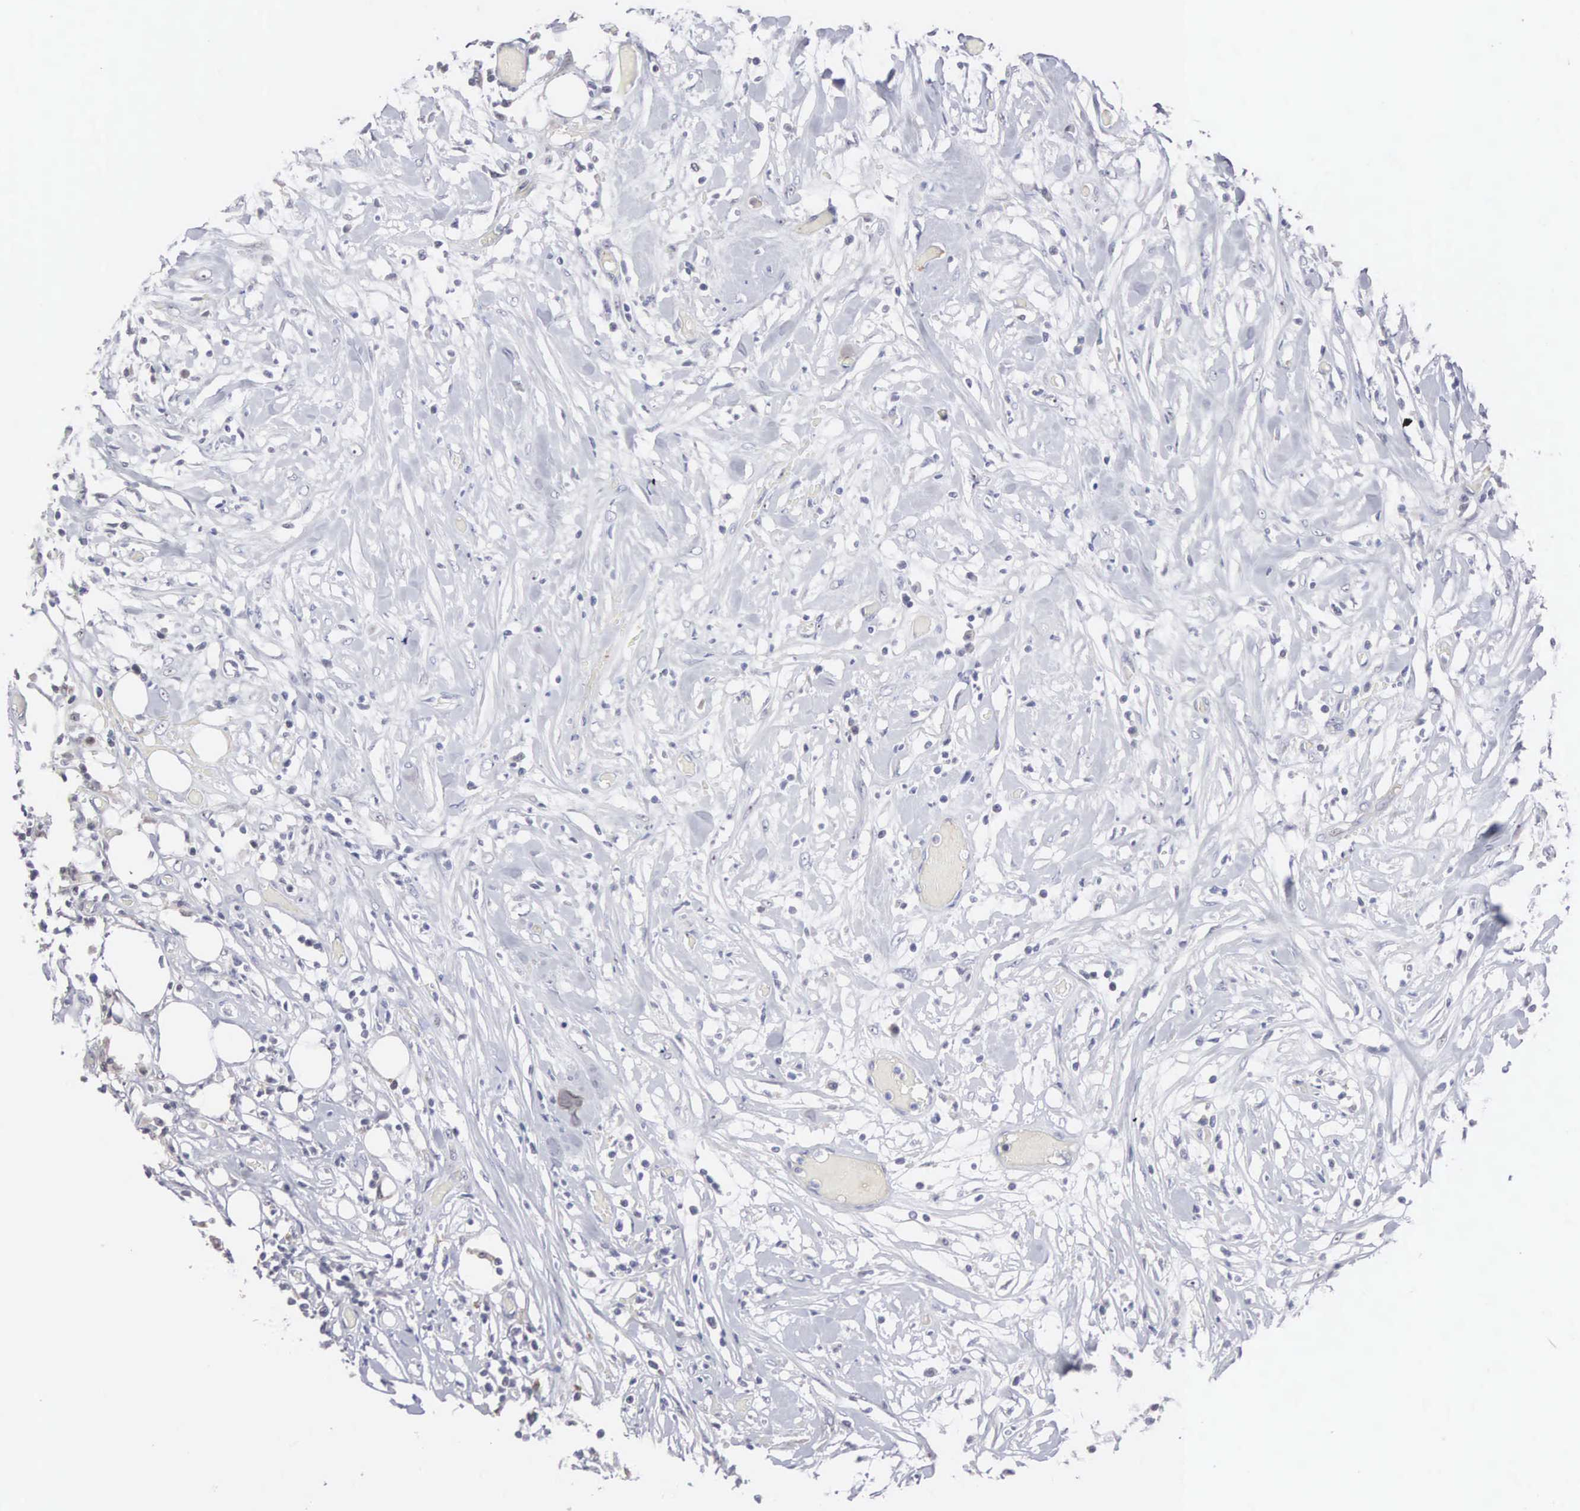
{"staining": {"intensity": "negative", "quantity": "none", "location": "none"}, "tissue": "lymphoma", "cell_type": "Tumor cells", "image_type": "cancer", "snomed": [{"axis": "morphology", "description": "Malignant lymphoma, non-Hodgkin's type, High grade"}, {"axis": "topography", "description": "Colon"}], "caption": "DAB (3,3'-diaminobenzidine) immunohistochemical staining of human malignant lymphoma, non-Hodgkin's type (high-grade) exhibits no significant expression in tumor cells.", "gene": "ACOT4", "patient": {"sex": "male", "age": 82}}